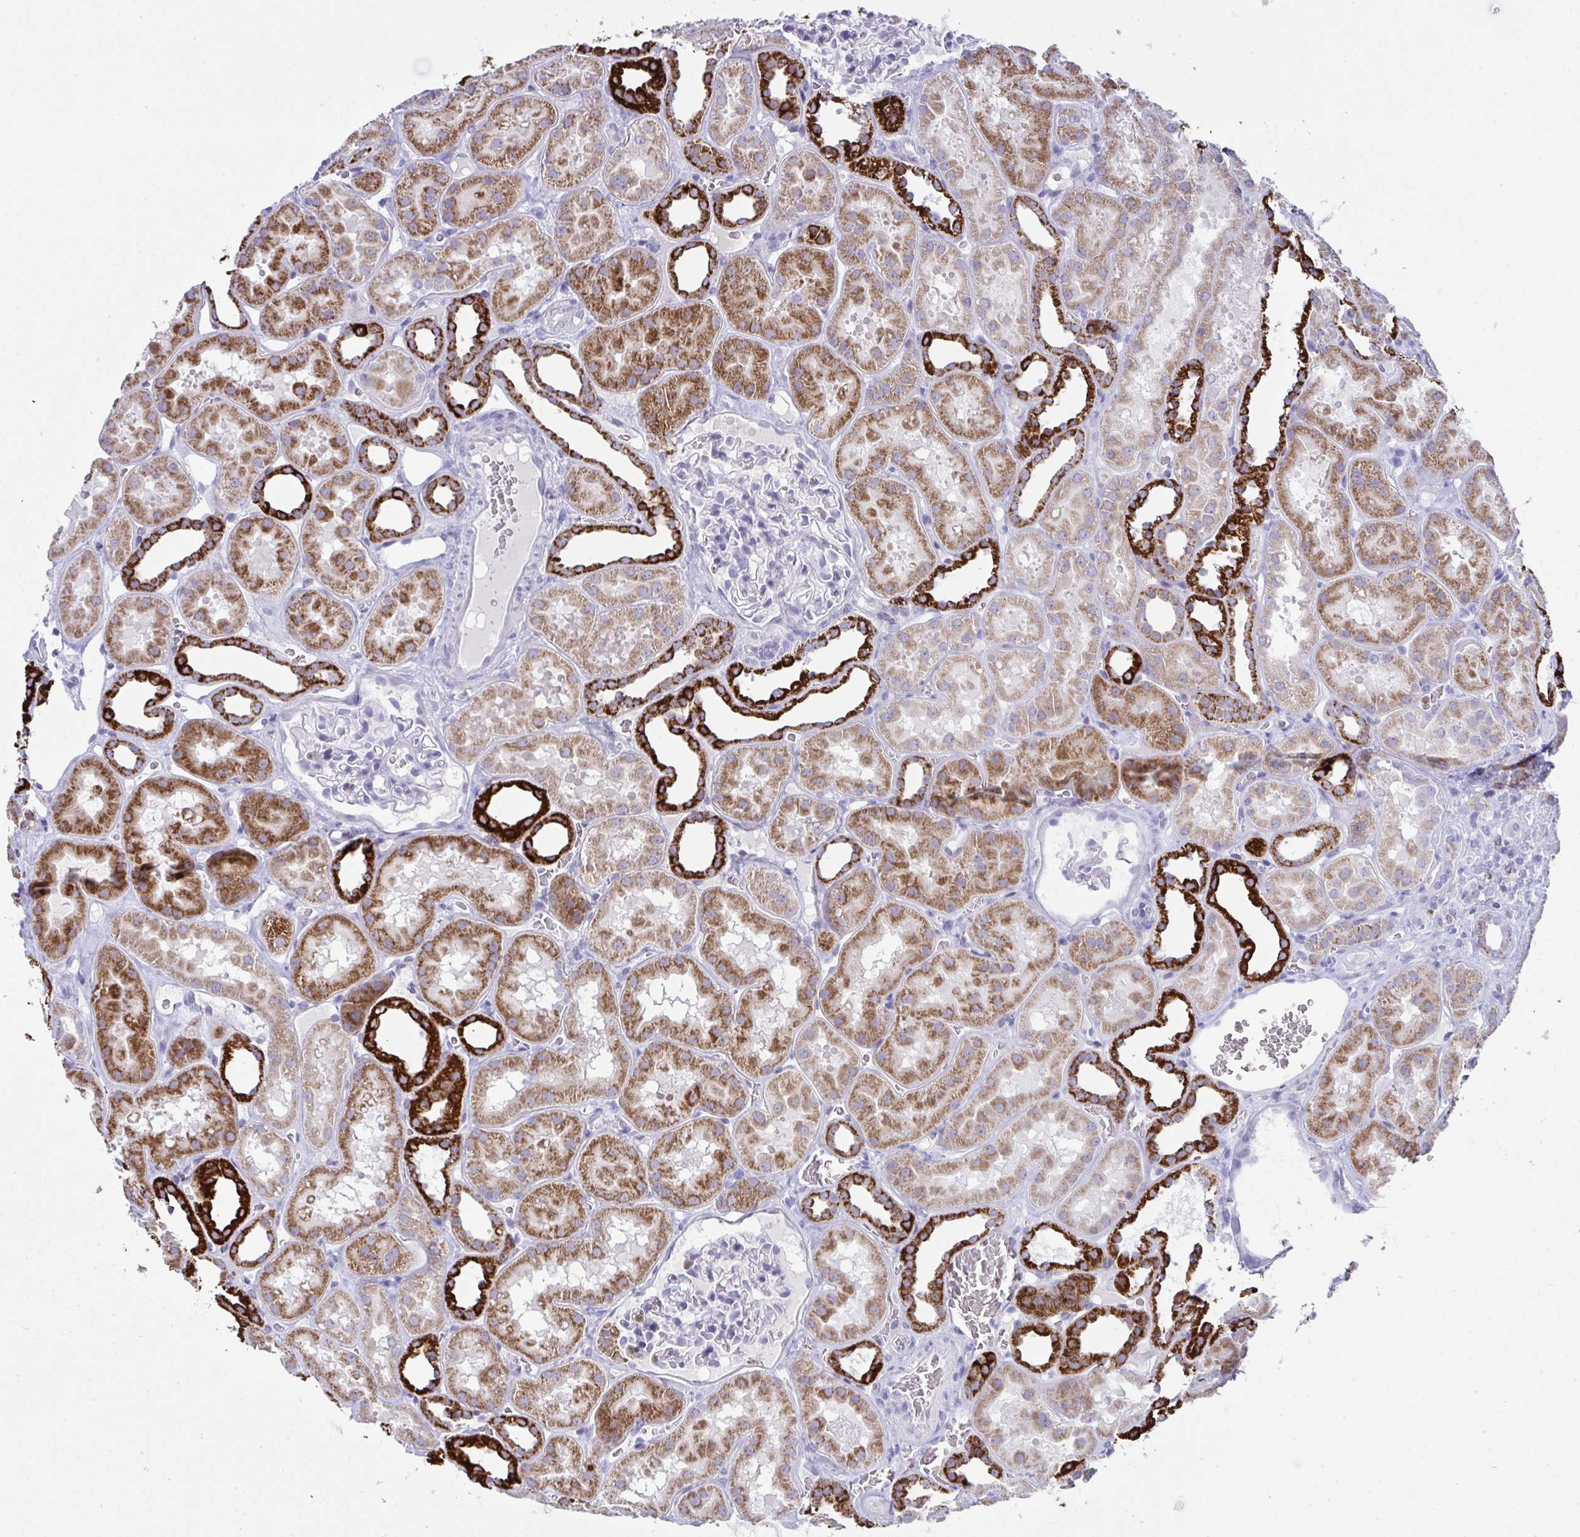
{"staining": {"intensity": "negative", "quantity": "none", "location": "none"}, "tissue": "kidney", "cell_type": "Cells in glomeruli", "image_type": "normal", "snomed": [{"axis": "morphology", "description": "Normal tissue, NOS"}, {"axis": "topography", "description": "Kidney"}], "caption": "Immunohistochemistry of normal human kidney displays no positivity in cells in glomeruli.", "gene": "PLA2G12B", "patient": {"sex": "female", "age": 41}}